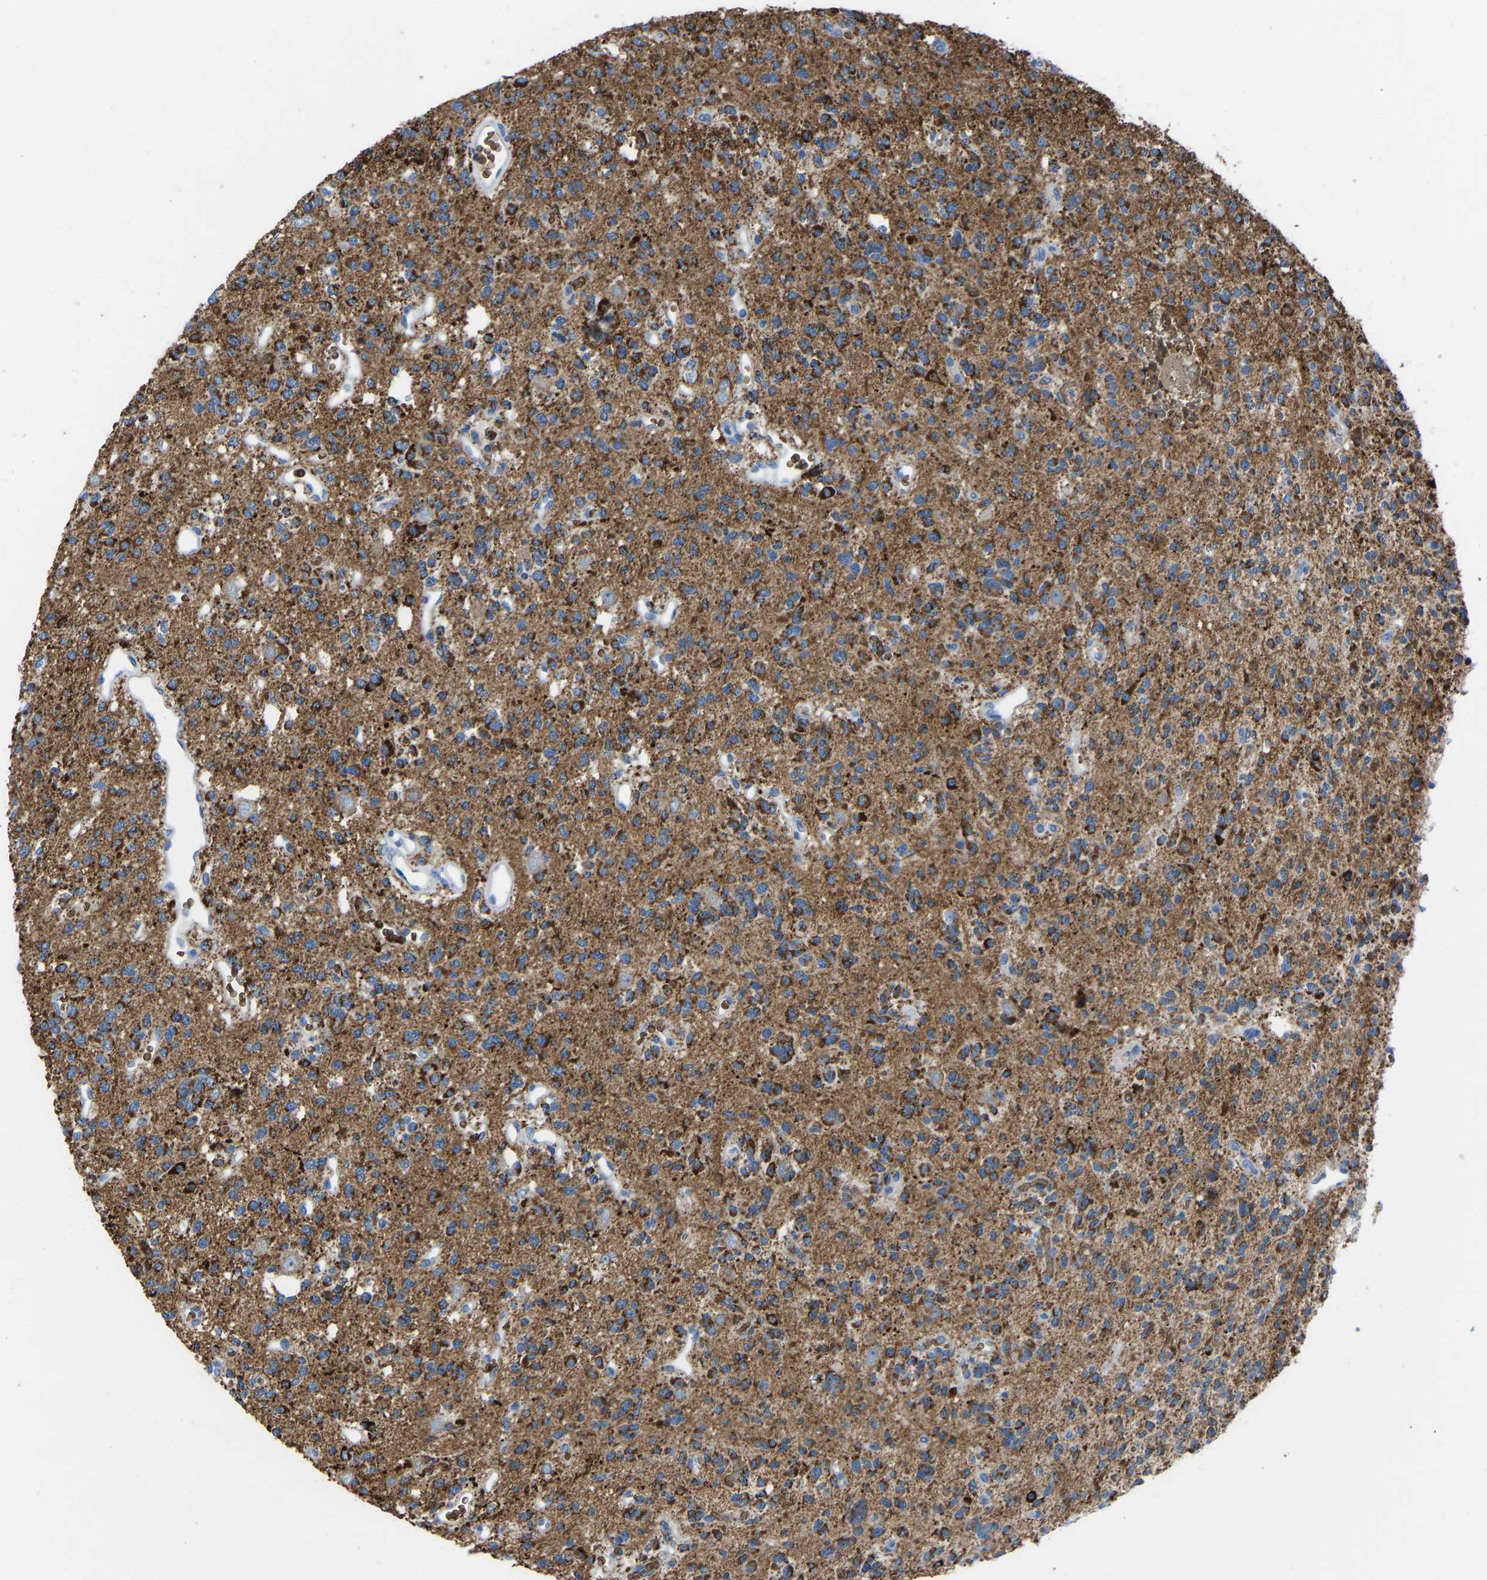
{"staining": {"intensity": "moderate", "quantity": ">75%", "location": "cytoplasmic/membranous"}, "tissue": "glioma", "cell_type": "Tumor cells", "image_type": "cancer", "snomed": [{"axis": "morphology", "description": "Glioma, malignant, Low grade"}, {"axis": "topography", "description": "Brain"}], "caption": "Immunohistochemistry (IHC) staining of malignant low-grade glioma, which demonstrates medium levels of moderate cytoplasmic/membranous expression in approximately >75% of tumor cells indicating moderate cytoplasmic/membranous protein staining. The staining was performed using DAB (3,3'-diaminobenzidine) (brown) for protein detection and nuclei were counterstained in hematoxylin (blue).", "gene": "PIGS", "patient": {"sex": "male", "age": 38}}